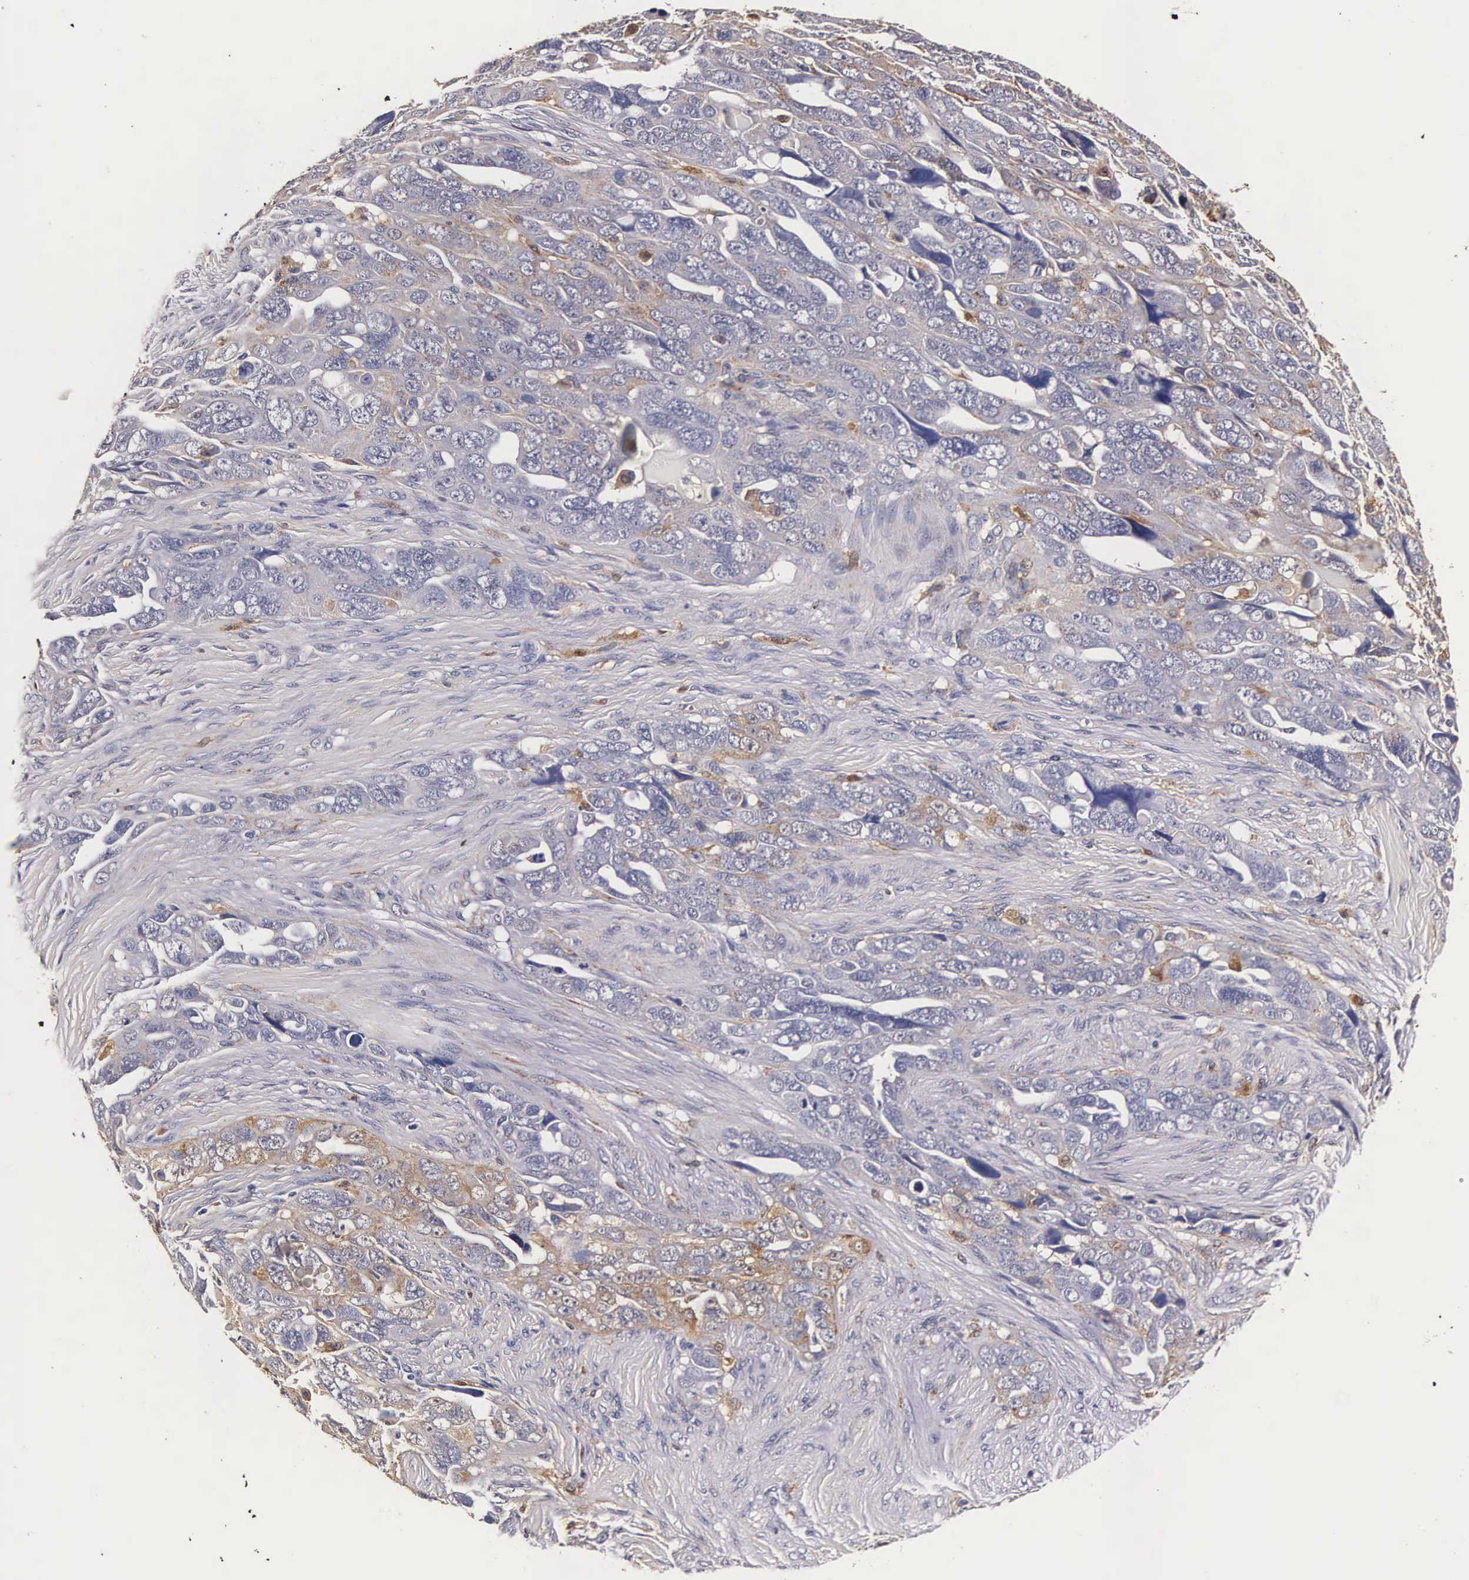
{"staining": {"intensity": "moderate", "quantity": ">75%", "location": "cytoplasmic/membranous"}, "tissue": "ovarian cancer", "cell_type": "Tumor cells", "image_type": "cancer", "snomed": [{"axis": "morphology", "description": "Cystadenocarcinoma, serous, NOS"}, {"axis": "topography", "description": "Ovary"}], "caption": "The photomicrograph demonstrates immunohistochemical staining of ovarian cancer (serous cystadenocarcinoma). There is moderate cytoplasmic/membranous positivity is identified in about >75% of tumor cells. (brown staining indicates protein expression, while blue staining denotes nuclei).", "gene": "CTSB", "patient": {"sex": "female", "age": 63}}